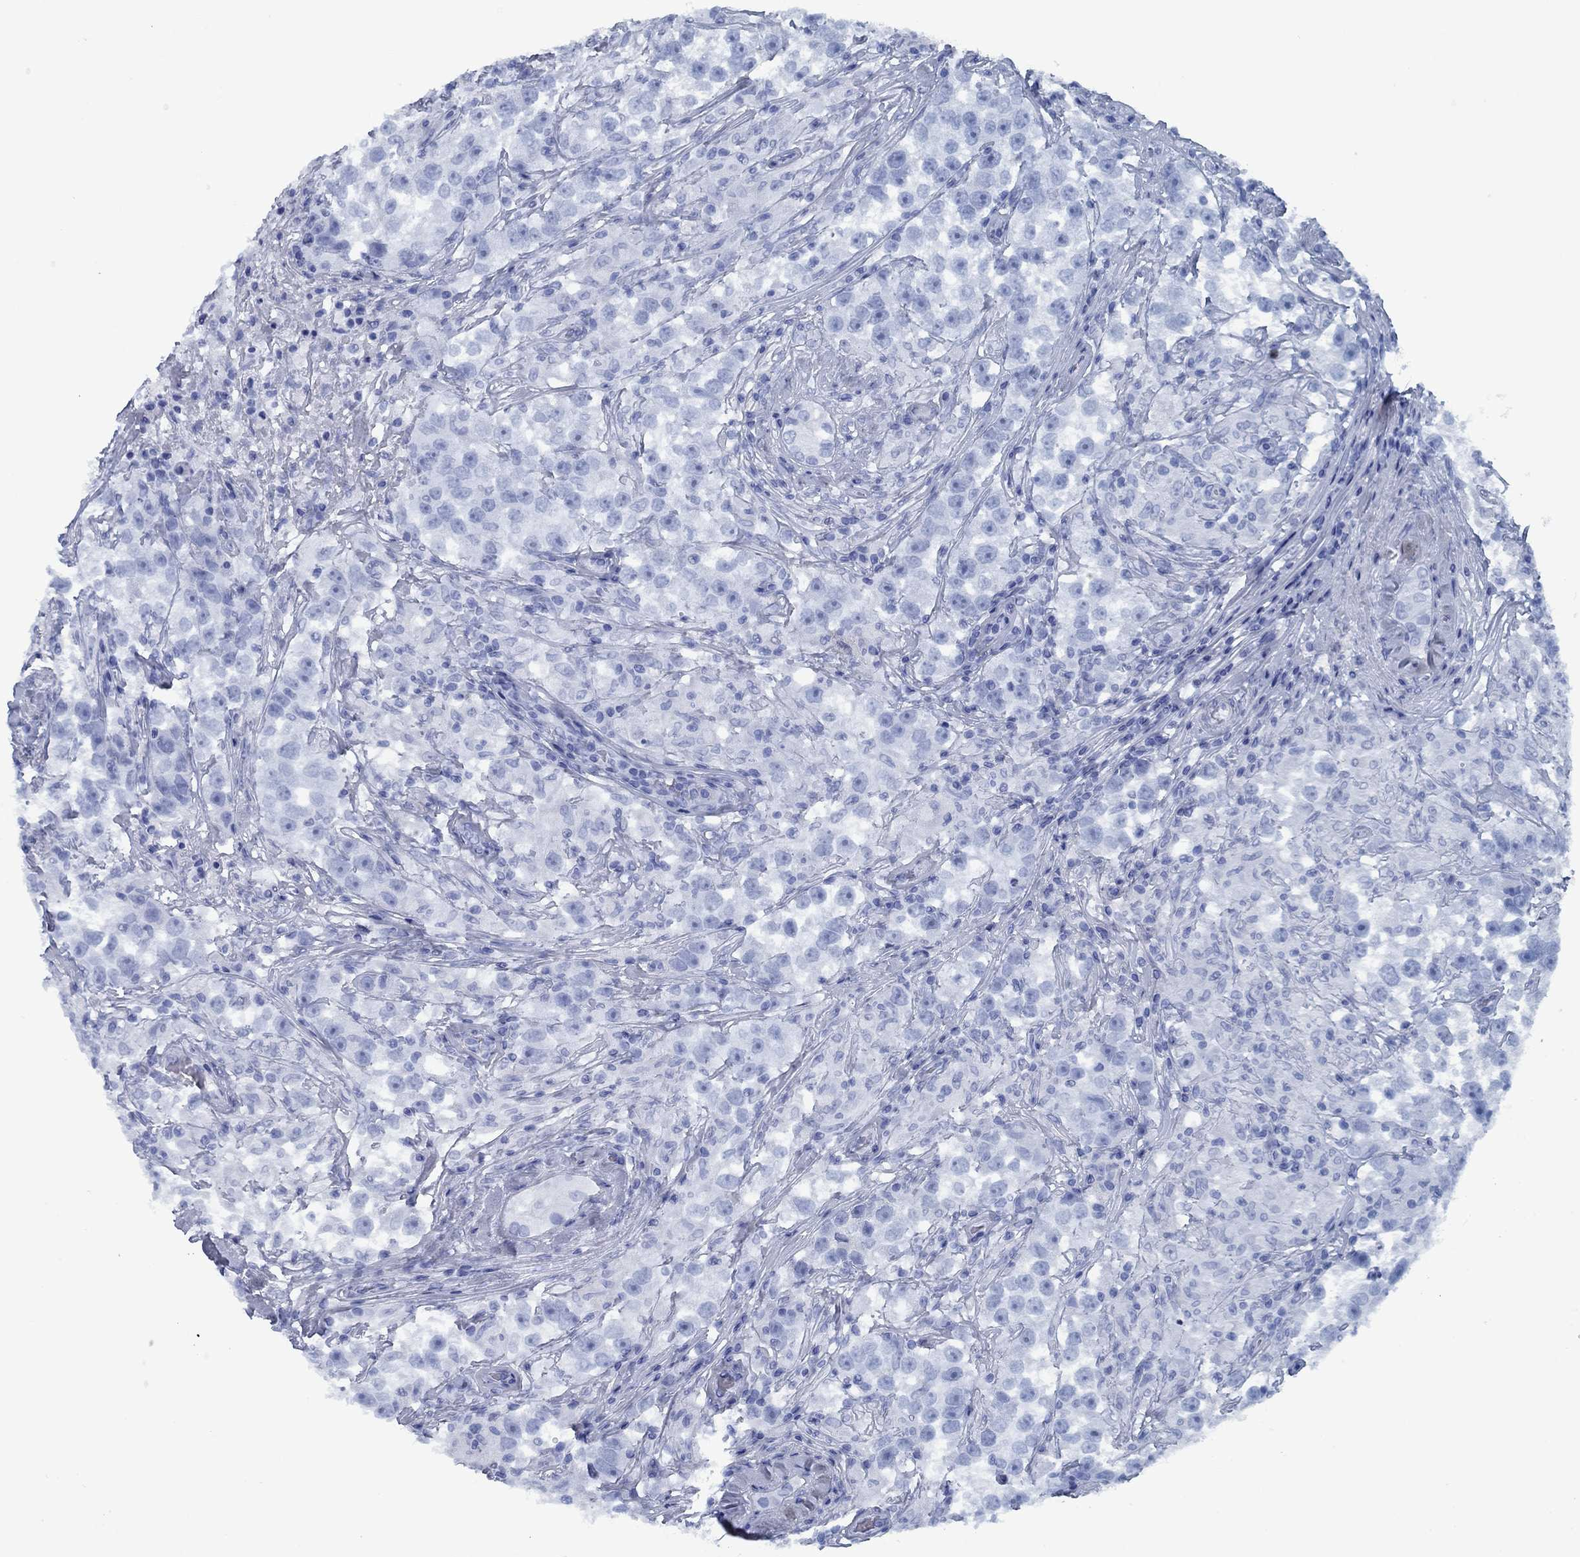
{"staining": {"intensity": "negative", "quantity": "none", "location": "none"}, "tissue": "testis cancer", "cell_type": "Tumor cells", "image_type": "cancer", "snomed": [{"axis": "morphology", "description": "Seminoma, NOS"}, {"axis": "topography", "description": "Testis"}], "caption": "This image is of seminoma (testis) stained with immunohistochemistry (IHC) to label a protein in brown with the nuclei are counter-stained blue. There is no staining in tumor cells. (Immunohistochemistry (ihc), brightfield microscopy, high magnification).", "gene": "PNMA8A", "patient": {"sex": "male", "age": 46}}